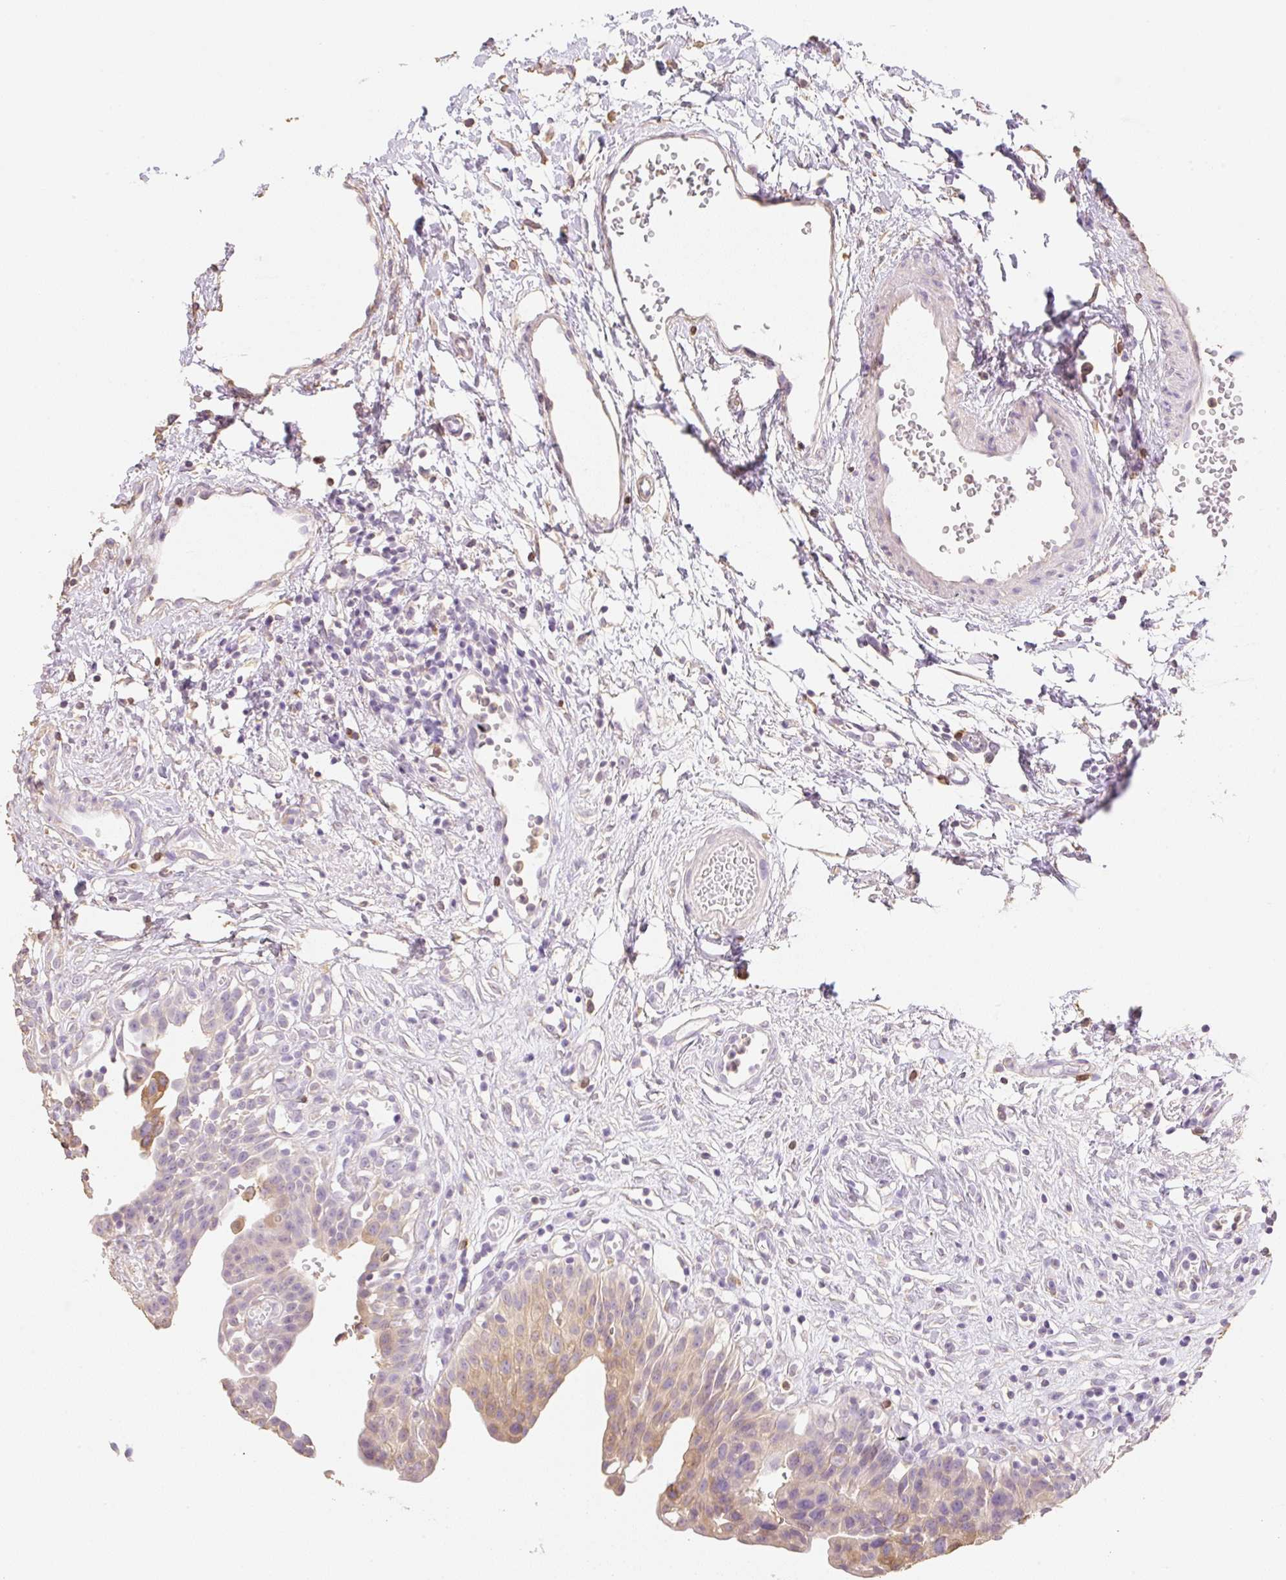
{"staining": {"intensity": "weak", "quantity": "25%-75%", "location": "cytoplasmic/membranous"}, "tissue": "urinary bladder", "cell_type": "Urothelial cells", "image_type": "normal", "snomed": [{"axis": "morphology", "description": "Normal tissue, NOS"}, {"axis": "topography", "description": "Urinary bladder"}], "caption": "A histopathology image of urinary bladder stained for a protein demonstrates weak cytoplasmic/membranous brown staining in urothelial cells. The staining was performed using DAB (3,3'-diaminobenzidine) to visualize the protein expression in brown, while the nuclei were stained in blue with hematoxylin (Magnification: 20x).", "gene": "MBOAT7", "patient": {"sex": "male", "age": 51}}